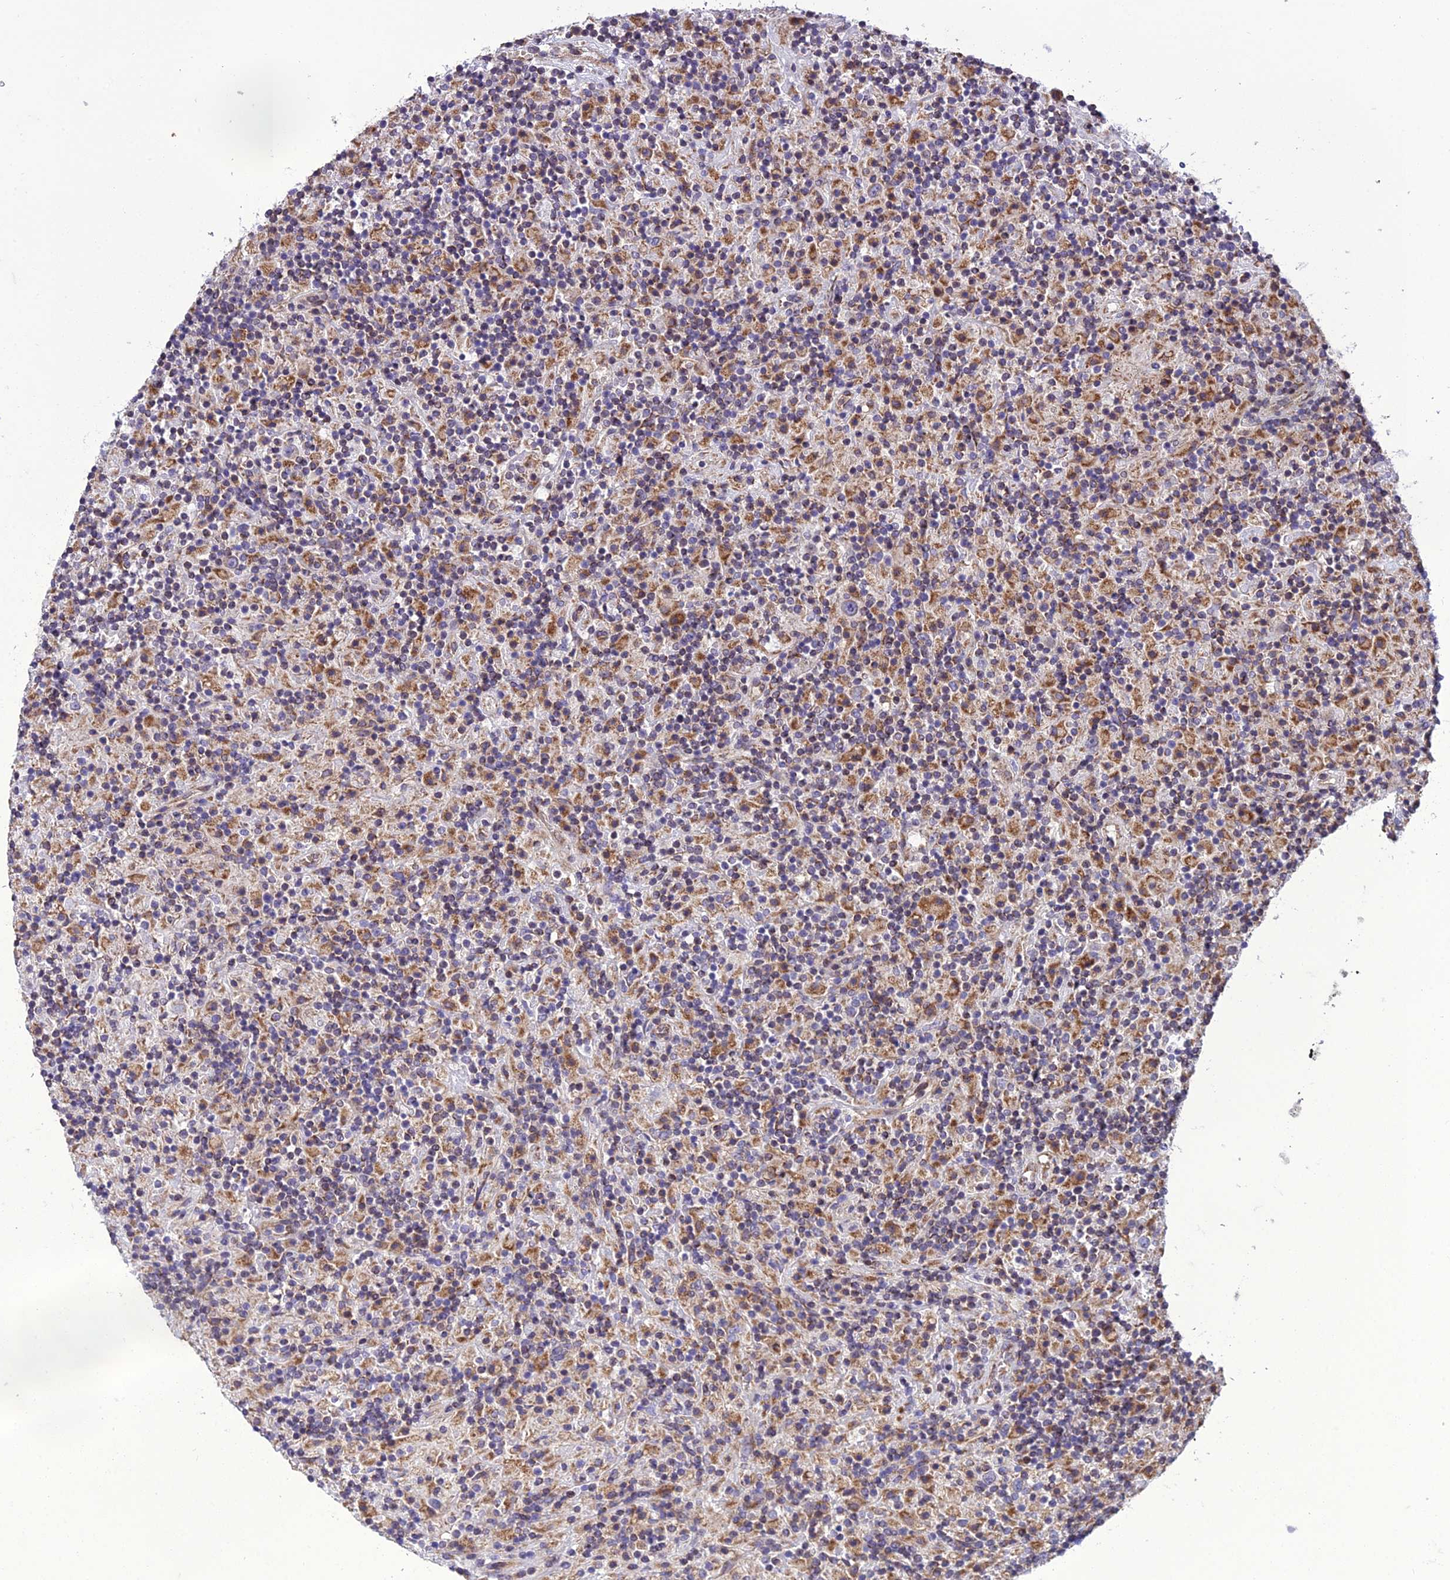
{"staining": {"intensity": "negative", "quantity": "none", "location": "none"}, "tissue": "lymphoma", "cell_type": "Tumor cells", "image_type": "cancer", "snomed": [{"axis": "morphology", "description": "Hodgkin's disease, NOS"}, {"axis": "topography", "description": "Lymph node"}], "caption": "High power microscopy image of an immunohistochemistry (IHC) micrograph of Hodgkin's disease, revealing no significant positivity in tumor cells.", "gene": "GIMAP1", "patient": {"sex": "male", "age": 70}}